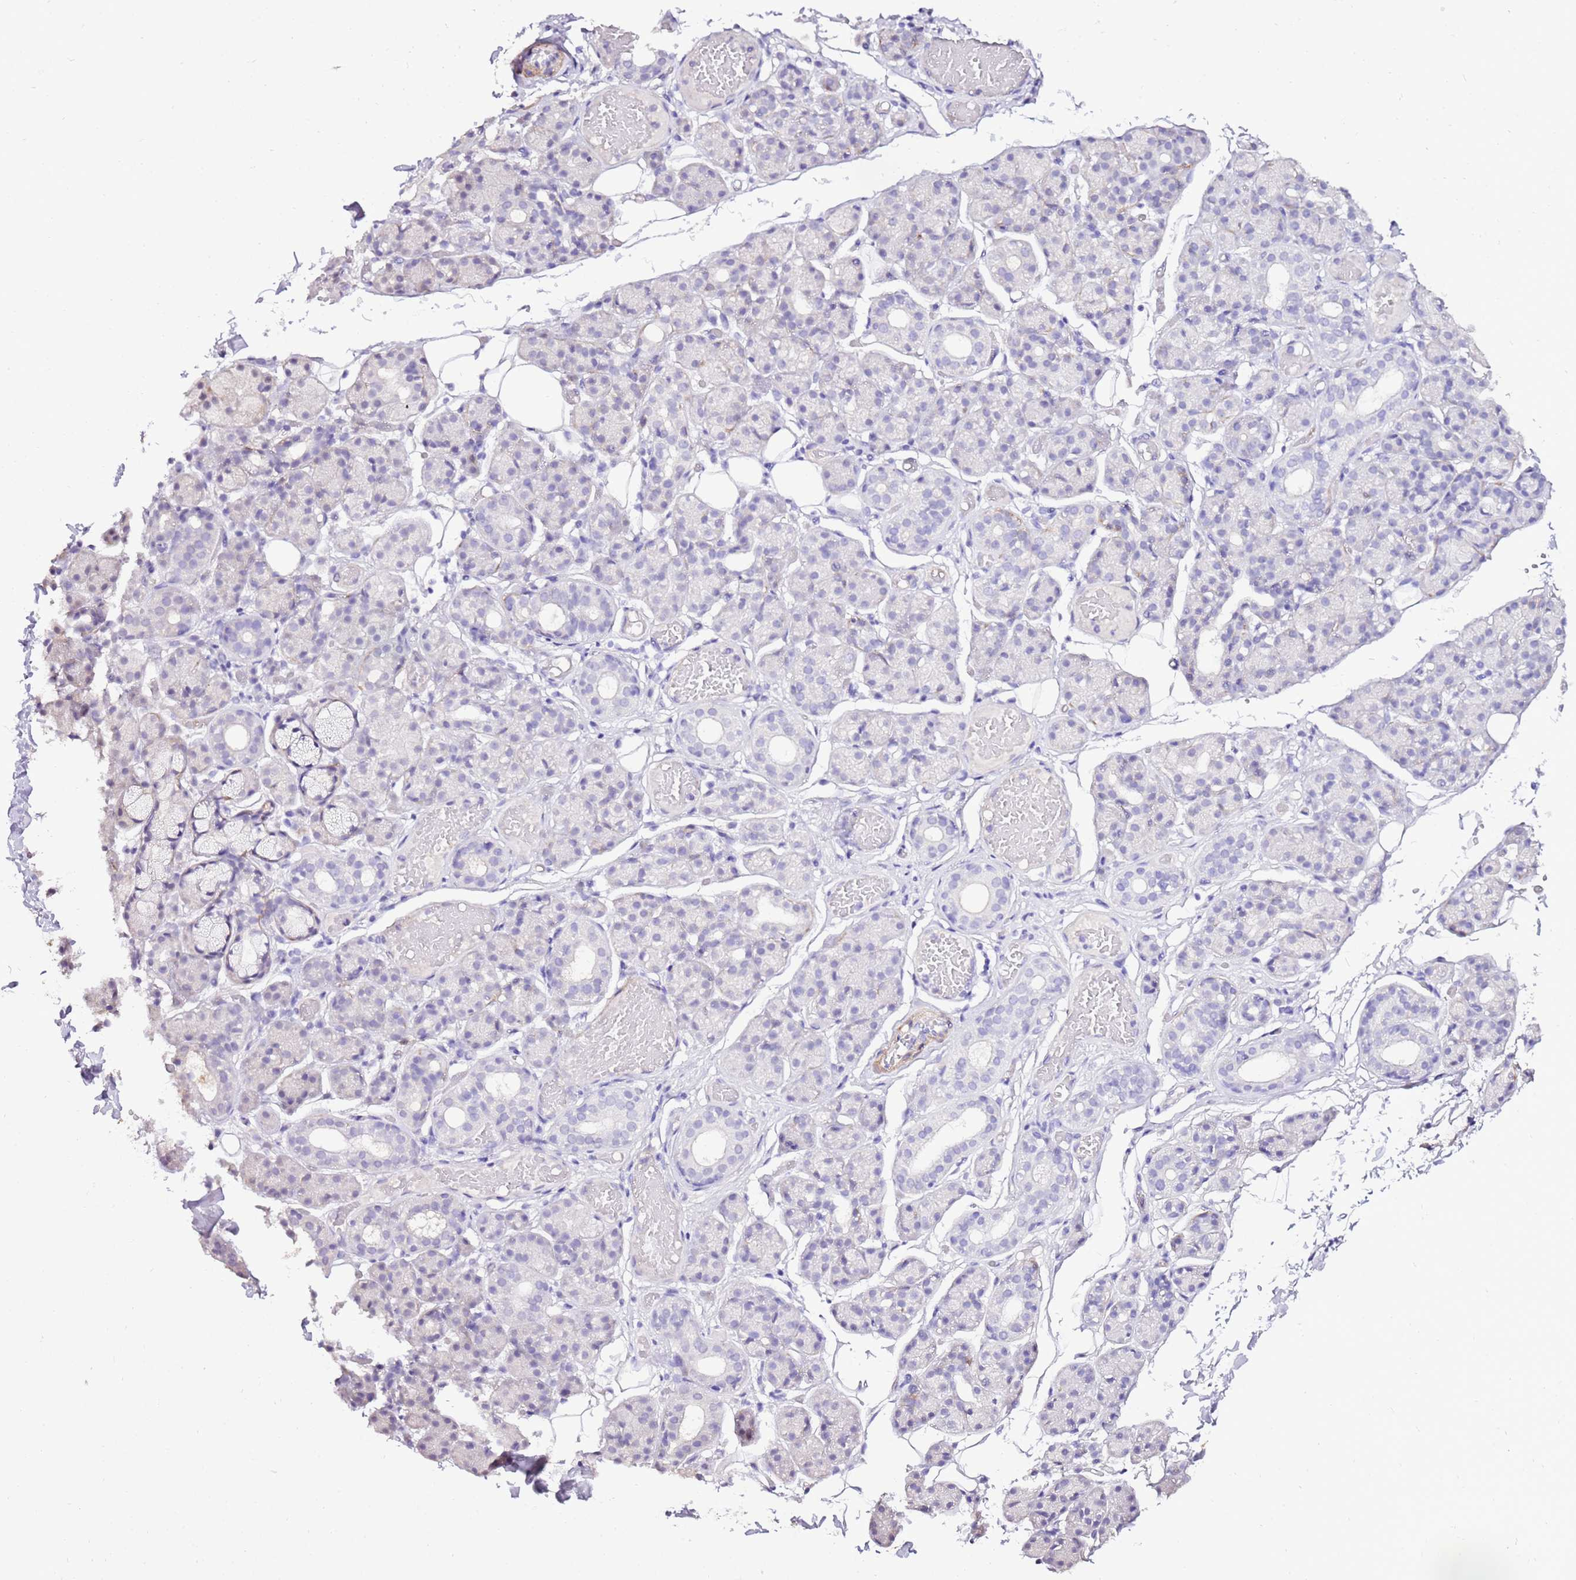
{"staining": {"intensity": "negative", "quantity": "none", "location": "none"}, "tissue": "salivary gland", "cell_type": "Glandular cells", "image_type": "normal", "snomed": [{"axis": "morphology", "description": "Normal tissue, NOS"}, {"axis": "topography", "description": "Salivary gland"}], "caption": "Photomicrograph shows no significant protein positivity in glandular cells of unremarkable salivary gland.", "gene": "ART5", "patient": {"sex": "male", "age": 63}}